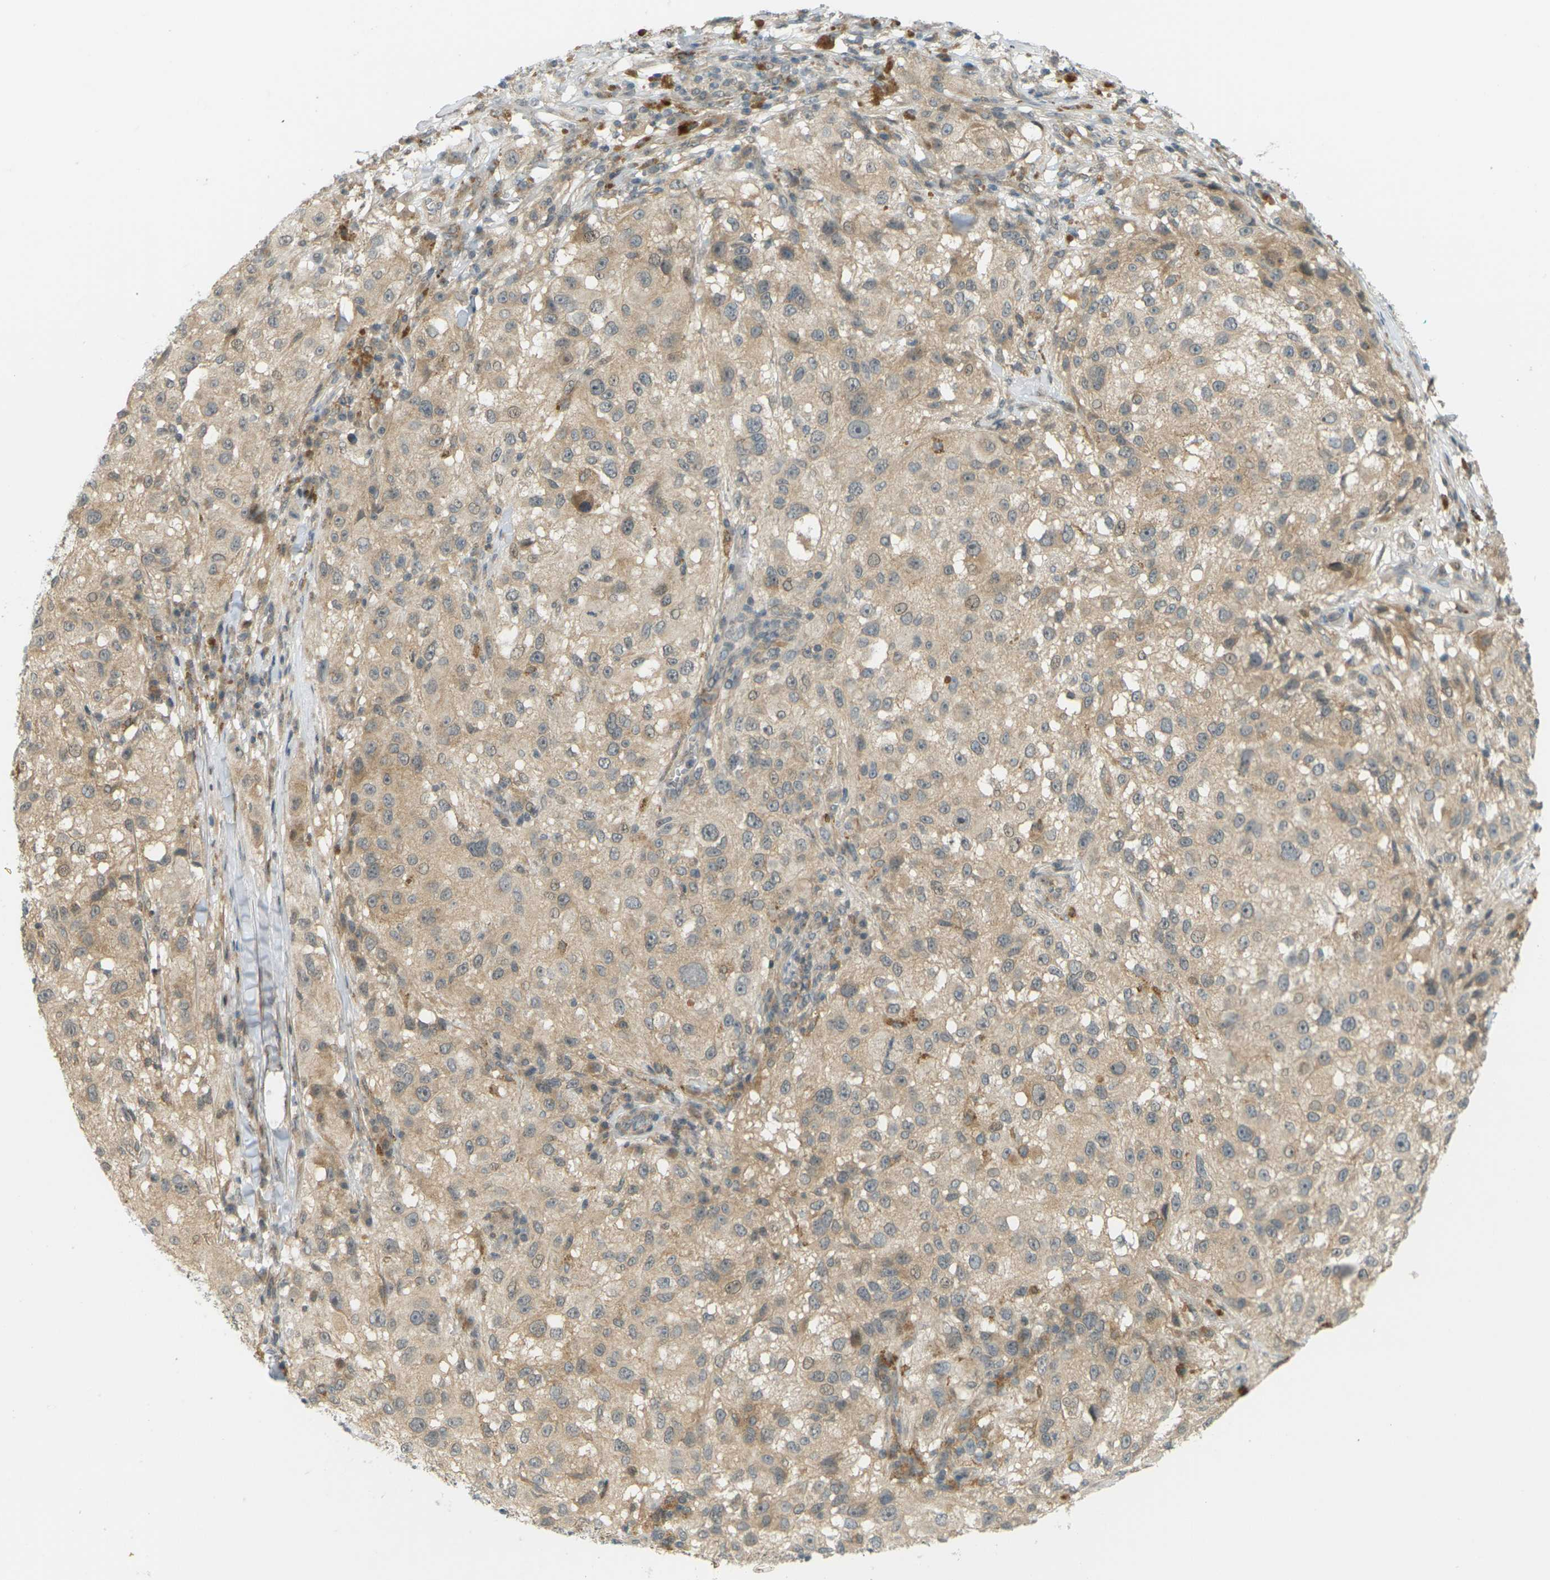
{"staining": {"intensity": "moderate", "quantity": ">75%", "location": "cytoplasmic/membranous"}, "tissue": "melanoma", "cell_type": "Tumor cells", "image_type": "cancer", "snomed": [{"axis": "morphology", "description": "Necrosis, NOS"}, {"axis": "morphology", "description": "Malignant melanoma, NOS"}, {"axis": "topography", "description": "Skin"}], "caption": "Immunohistochemistry micrograph of neoplastic tissue: human melanoma stained using immunohistochemistry demonstrates medium levels of moderate protein expression localized specifically in the cytoplasmic/membranous of tumor cells, appearing as a cytoplasmic/membranous brown color.", "gene": "SOCS6", "patient": {"sex": "female", "age": 87}}